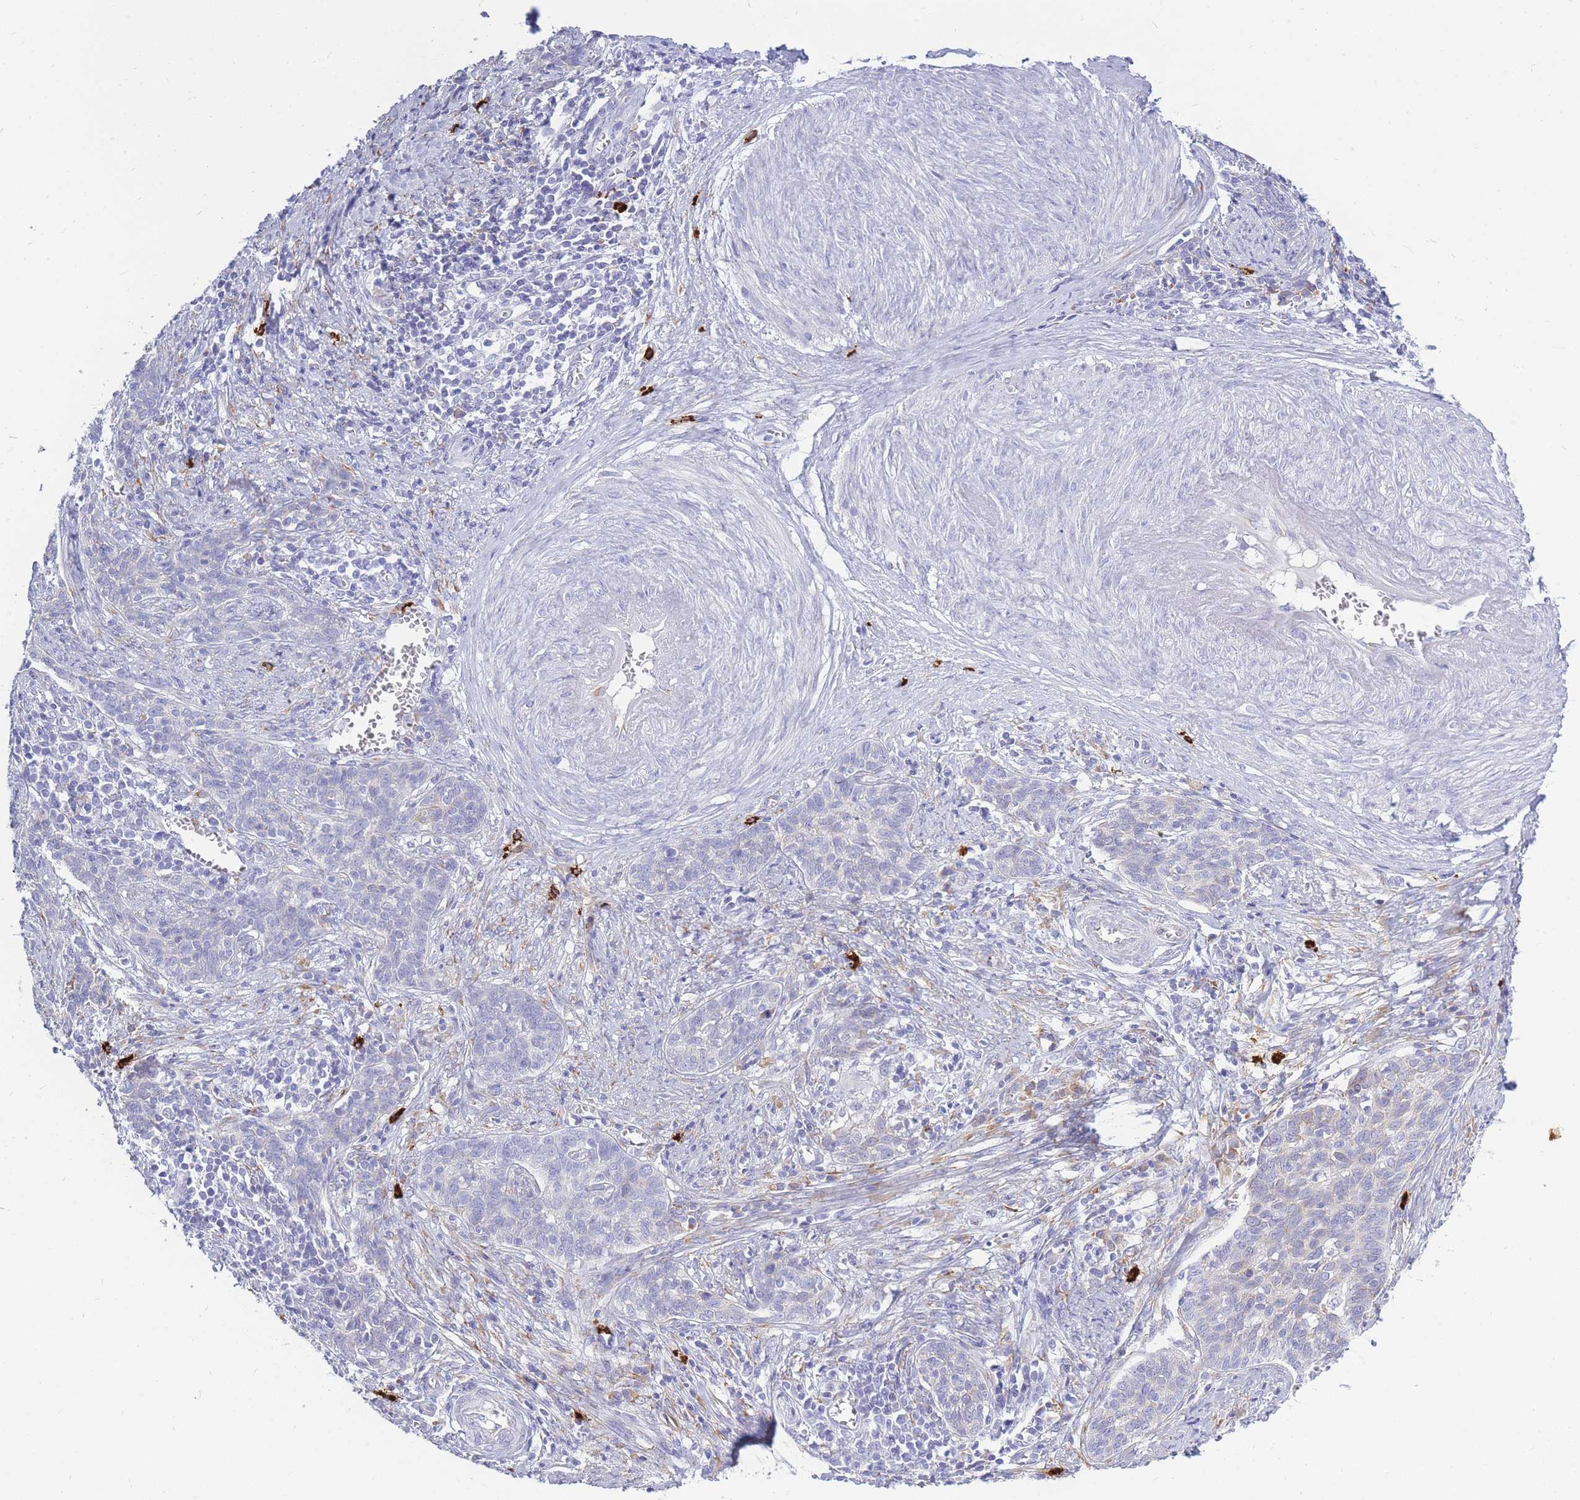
{"staining": {"intensity": "negative", "quantity": "none", "location": "none"}, "tissue": "cervical cancer", "cell_type": "Tumor cells", "image_type": "cancer", "snomed": [{"axis": "morphology", "description": "Squamous cell carcinoma, NOS"}, {"axis": "topography", "description": "Cervix"}], "caption": "Protein analysis of cervical cancer (squamous cell carcinoma) shows no significant expression in tumor cells.", "gene": "TPSD1", "patient": {"sex": "female", "age": 39}}